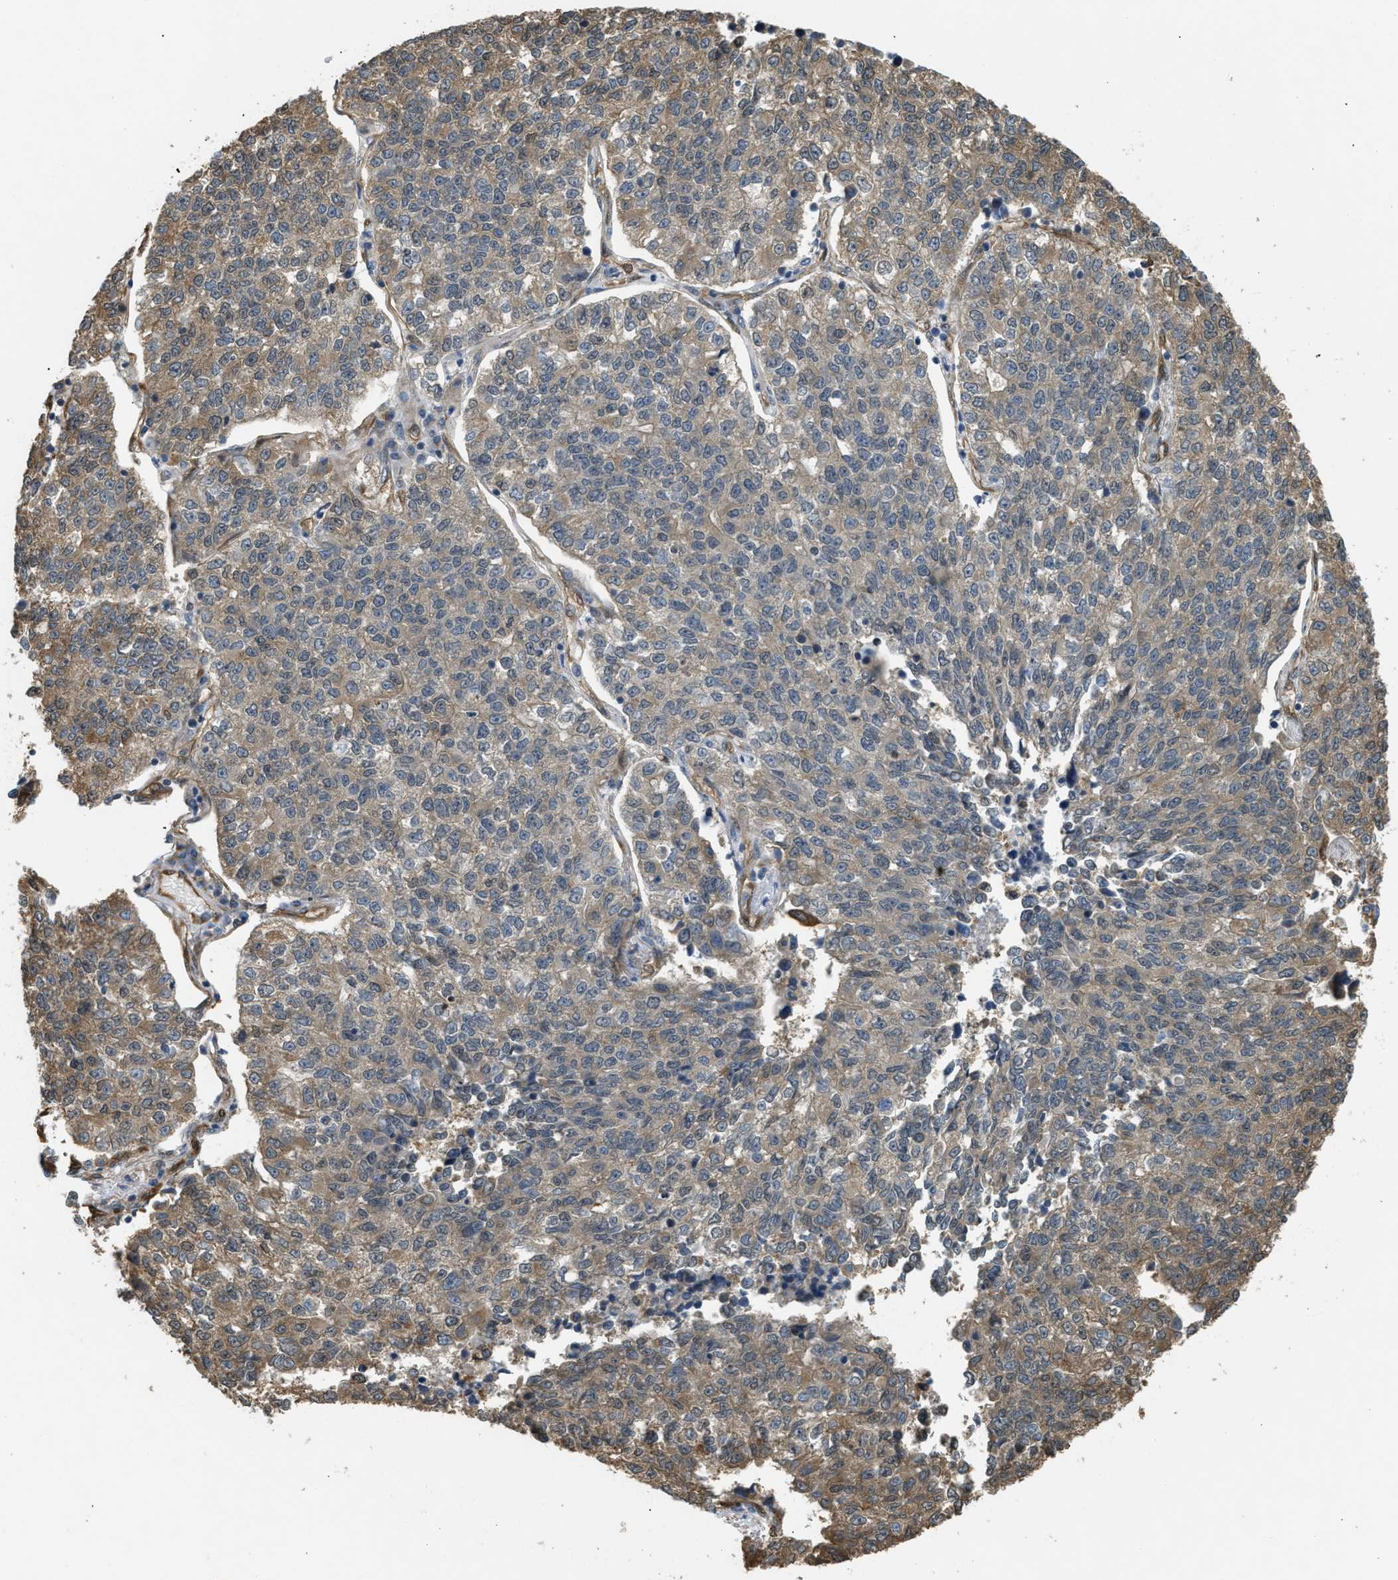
{"staining": {"intensity": "weak", "quantity": "25%-75%", "location": "cytoplasmic/membranous"}, "tissue": "lung cancer", "cell_type": "Tumor cells", "image_type": "cancer", "snomed": [{"axis": "morphology", "description": "Adenocarcinoma, NOS"}, {"axis": "topography", "description": "Lung"}], "caption": "Protein expression analysis of lung cancer exhibits weak cytoplasmic/membranous expression in approximately 25%-75% of tumor cells. (Brightfield microscopy of DAB IHC at high magnification).", "gene": "BAG3", "patient": {"sex": "male", "age": 49}}